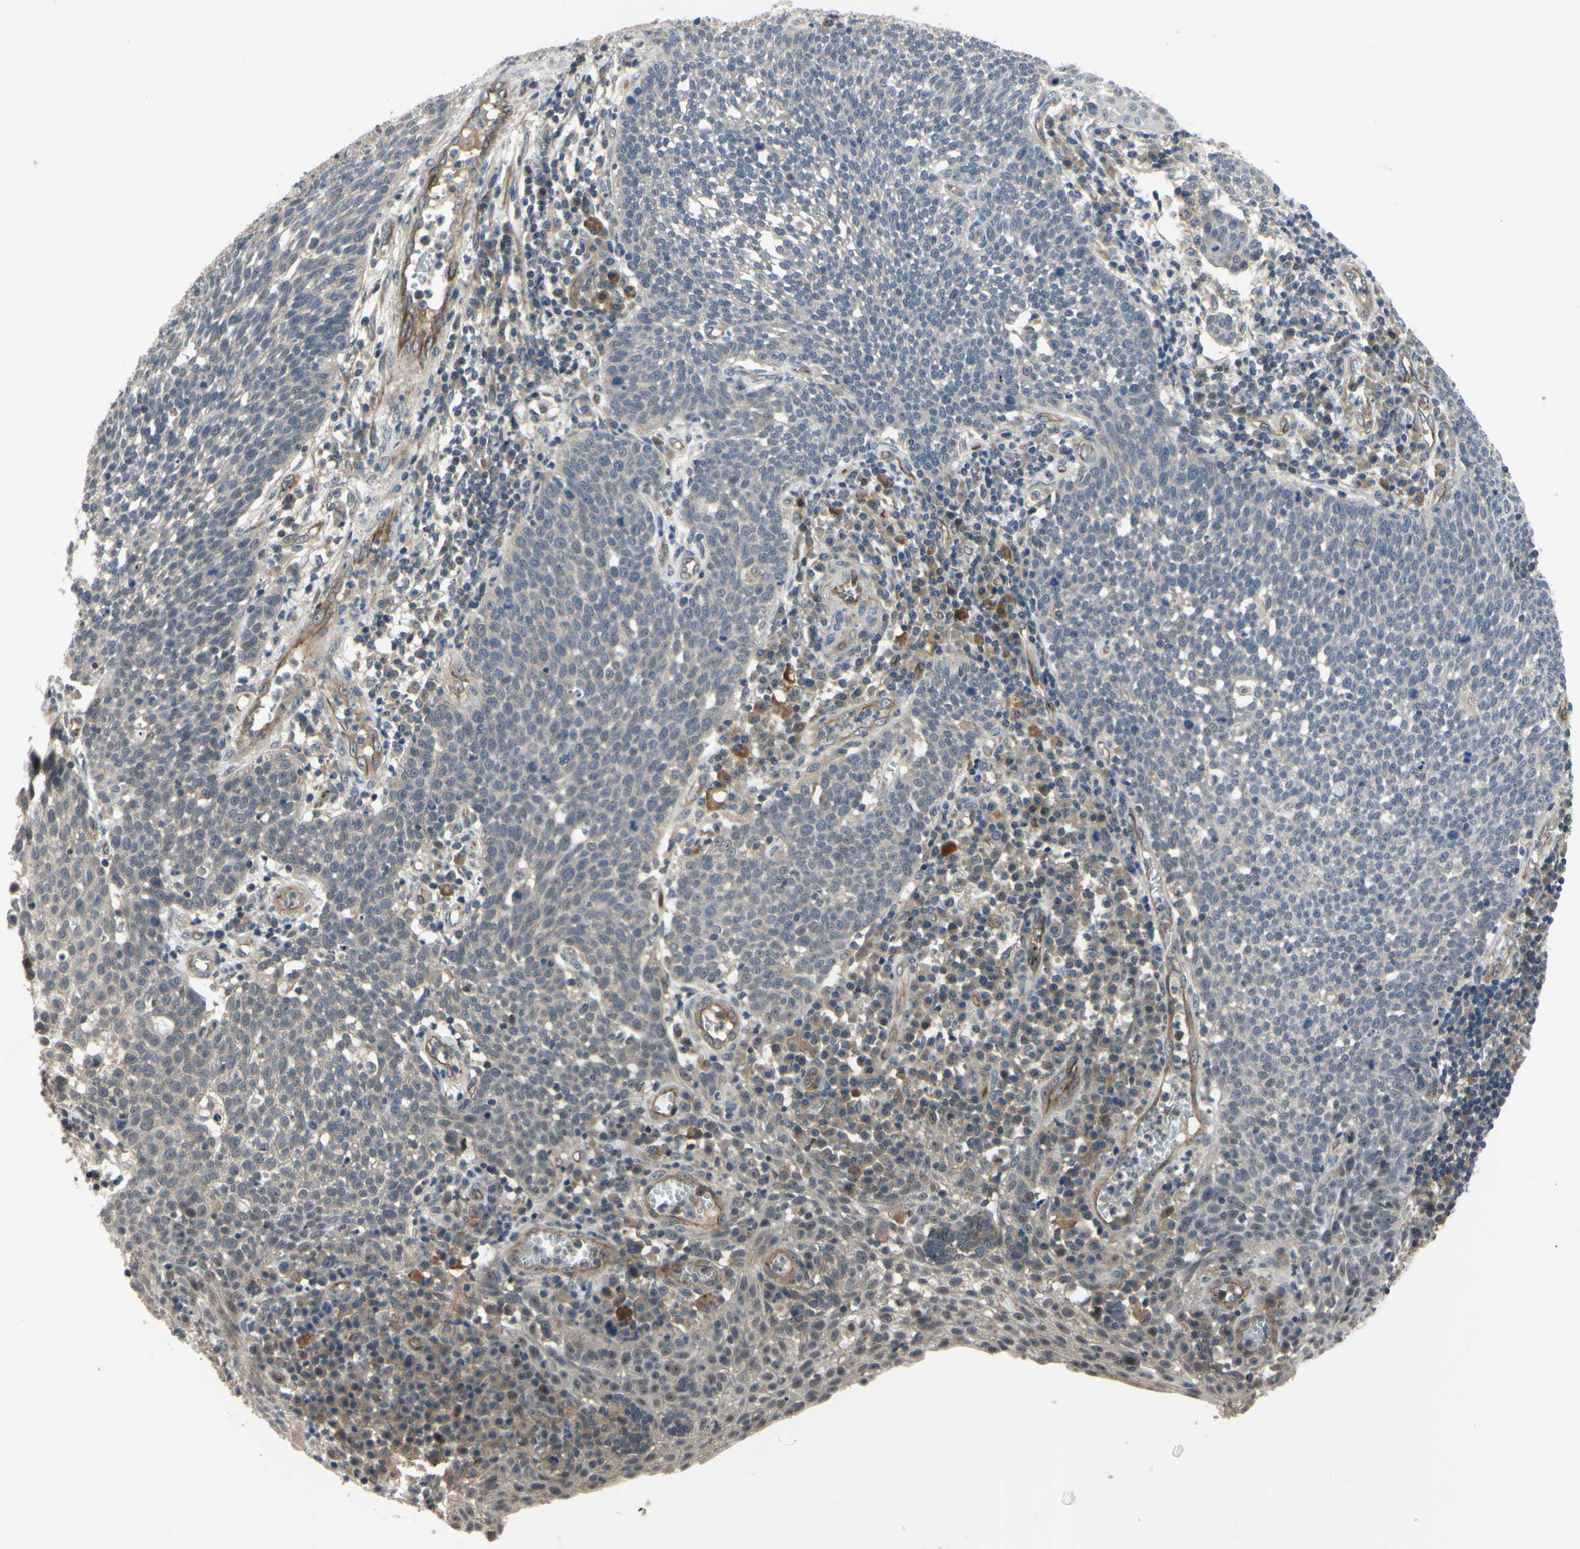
{"staining": {"intensity": "weak", "quantity": ">75%", "location": "cytoplasmic/membranous"}, "tissue": "cervical cancer", "cell_type": "Tumor cells", "image_type": "cancer", "snomed": [{"axis": "morphology", "description": "Squamous cell carcinoma, NOS"}, {"axis": "topography", "description": "Cervix"}], "caption": "Protein staining of cervical cancer tissue shows weak cytoplasmic/membranous staining in about >75% of tumor cells. (brown staining indicates protein expression, while blue staining denotes nuclei).", "gene": "COMMD9", "patient": {"sex": "female", "age": 34}}